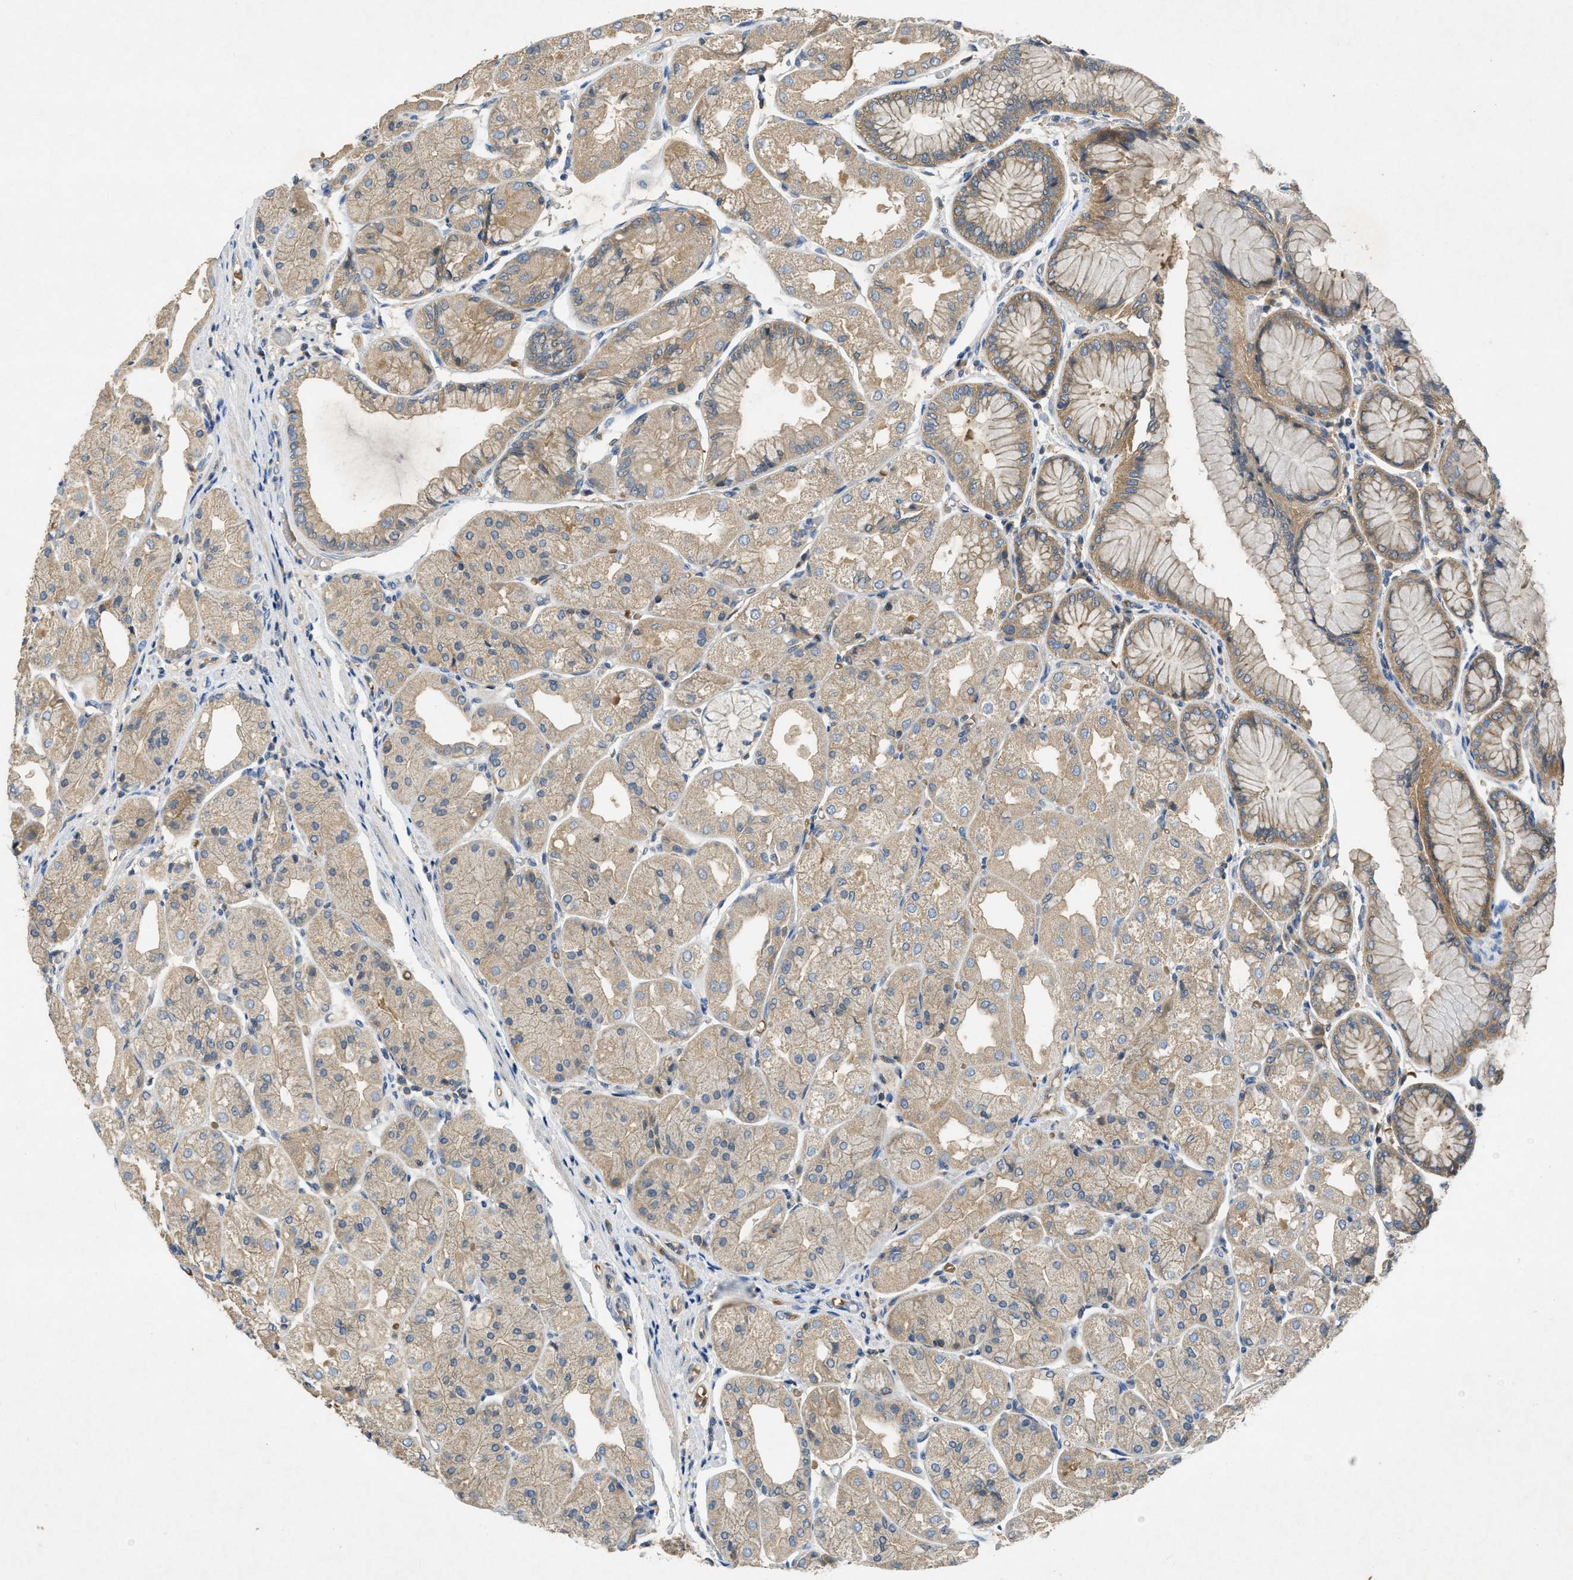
{"staining": {"intensity": "moderate", "quantity": ">75%", "location": "cytoplasmic/membranous"}, "tissue": "stomach", "cell_type": "Glandular cells", "image_type": "normal", "snomed": [{"axis": "morphology", "description": "Normal tissue, NOS"}, {"axis": "topography", "description": "Stomach, upper"}], "caption": "DAB immunohistochemical staining of benign human stomach reveals moderate cytoplasmic/membranous protein positivity in approximately >75% of glandular cells.", "gene": "PPP3CA", "patient": {"sex": "male", "age": 72}}